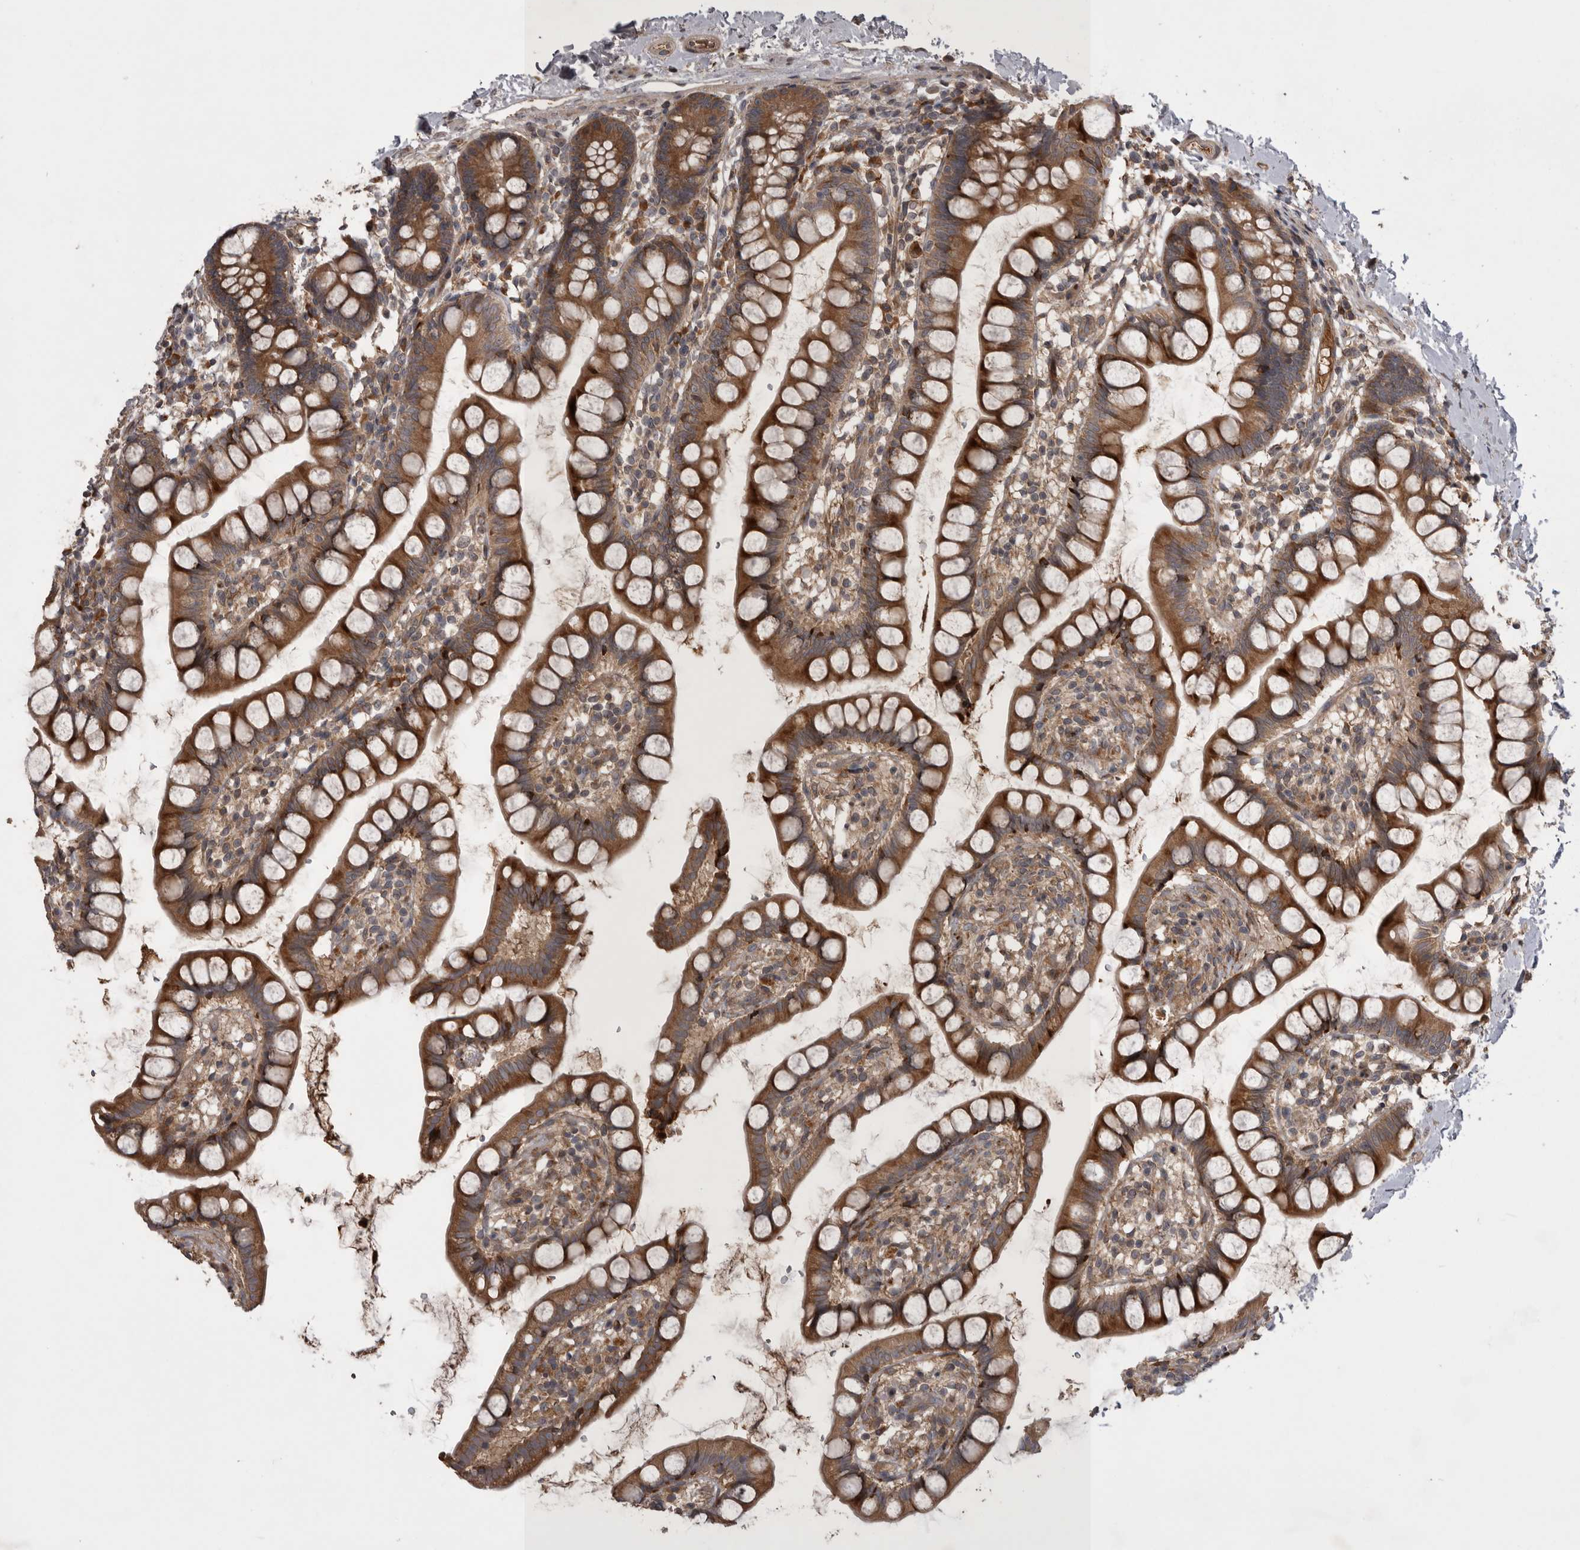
{"staining": {"intensity": "strong", "quantity": ">75%", "location": "cytoplasmic/membranous"}, "tissue": "small intestine", "cell_type": "Glandular cells", "image_type": "normal", "snomed": [{"axis": "morphology", "description": "Normal tissue, NOS"}, {"axis": "topography", "description": "Small intestine"}], "caption": "Immunohistochemical staining of unremarkable small intestine exhibits >75% levels of strong cytoplasmic/membranous protein expression in approximately >75% of glandular cells. The protein is shown in brown color, while the nuclei are stained blue.", "gene": "RAB3GAP2", "patient": {"sex": "female", "age": 84}}